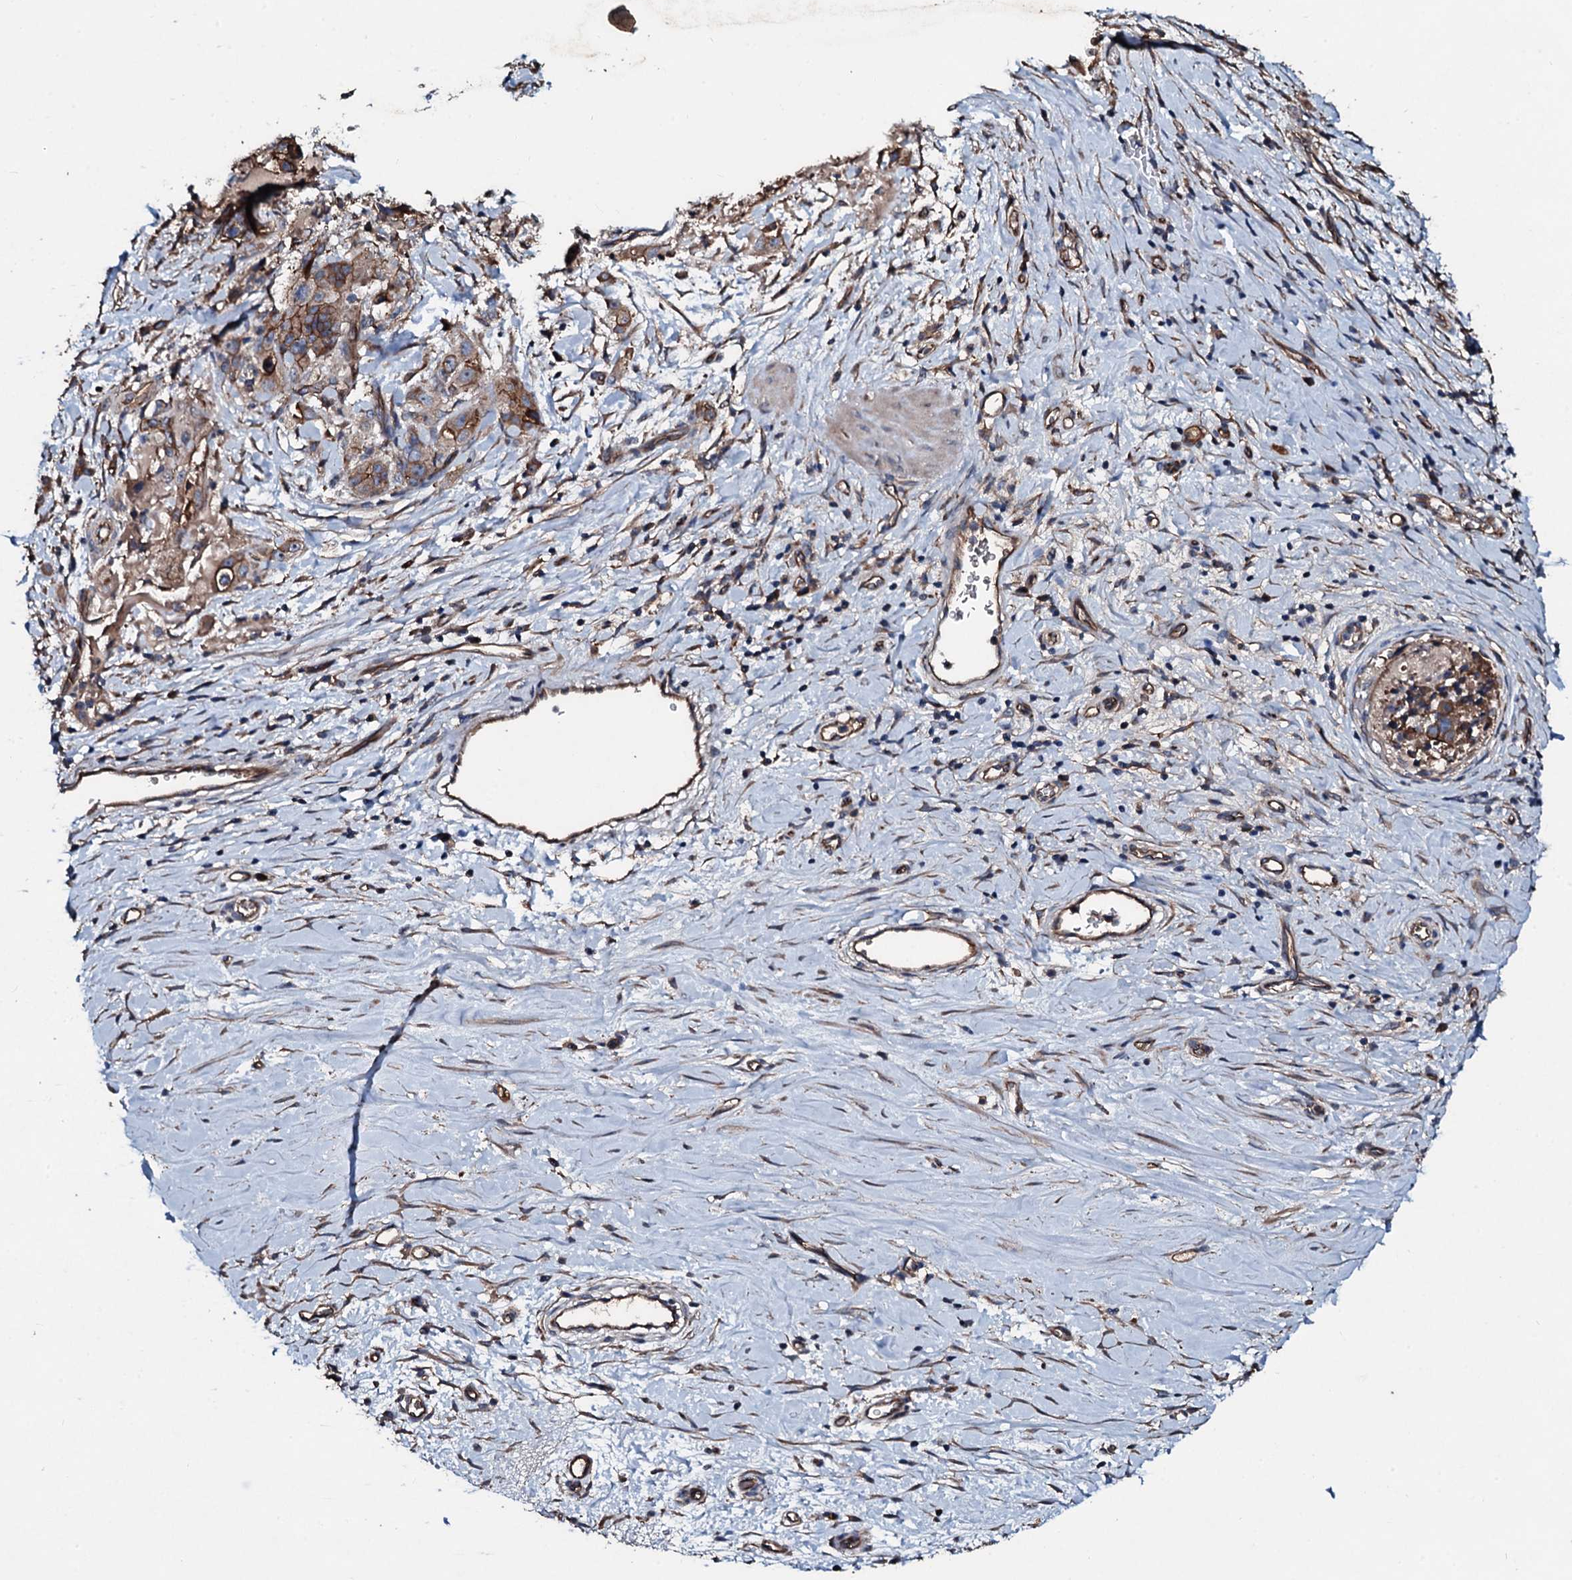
{"staining": {"intensity": "strong", "quantity": "25%-75%", "location": "cytoplasmic/membranous"}, "tissue": "stomach cancer", "cell_type": "Tumor cells", "image_type": "cancer", "snomed": [{"axis": "morphology", "description": "Adenocarcinoma, NOS"}, {"axis": "topography", "description": "Stomach"}], "caption": "Stomach cancer tissue exhibits strong cytoplasmic/membranous staining in about 25%-75% of tumor cells", "gene": "DMAC2", "patient": {"sex": "male", "age": 48}}